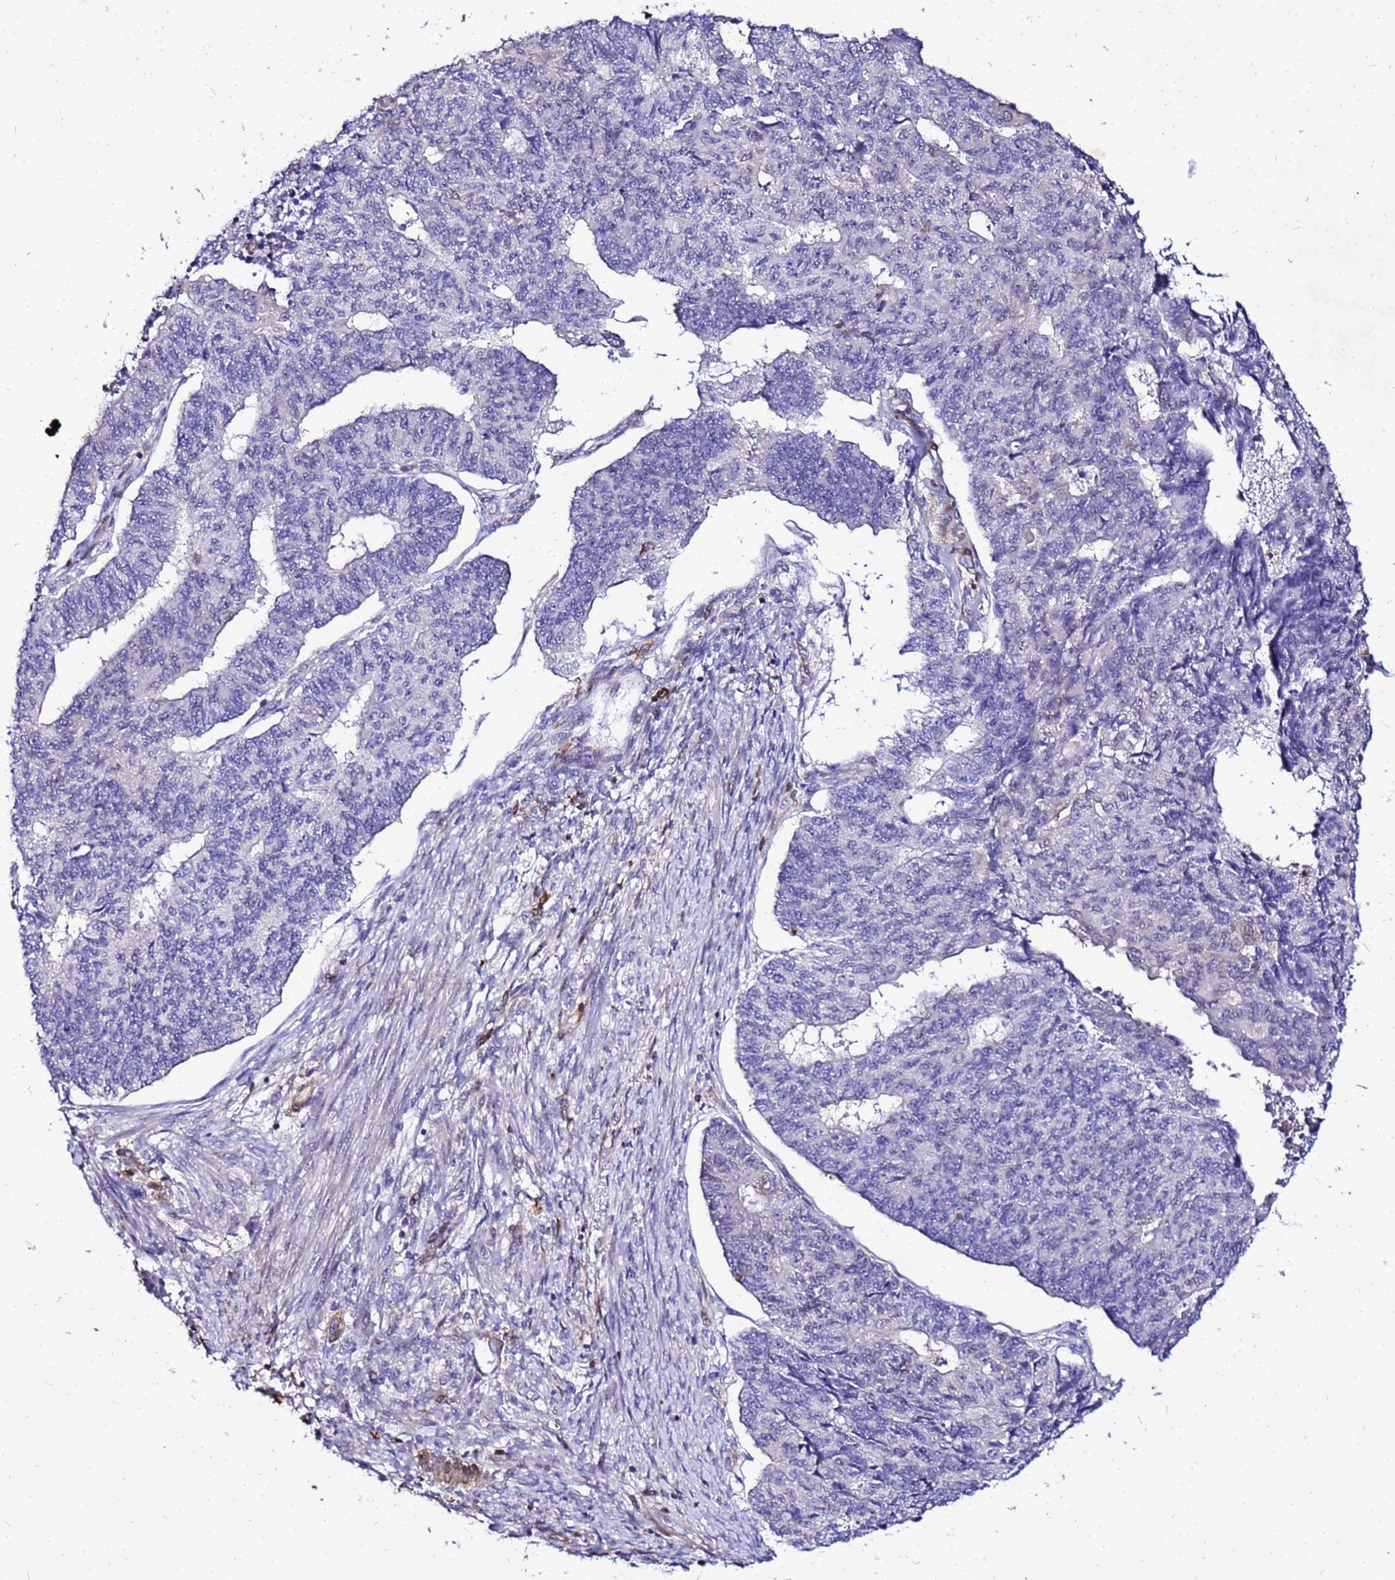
{"staining": {"intensity": "negative", "quantity": "none", "location": "none"}, "tissue": "endometrial cancer", "cell_type": "Tumor cells", "image_type": "cancer", "snomed": [{"axis": "morphology", "description": "Adenocarcinoma, NOS"}, {"axis": "topography", "description": "Endometrium"}], "caption": "There is no significant staining in tumor cells of endometrial cancer.", "gene": "DBNDD2", "patient": {"sex": "female", "age": 32}}